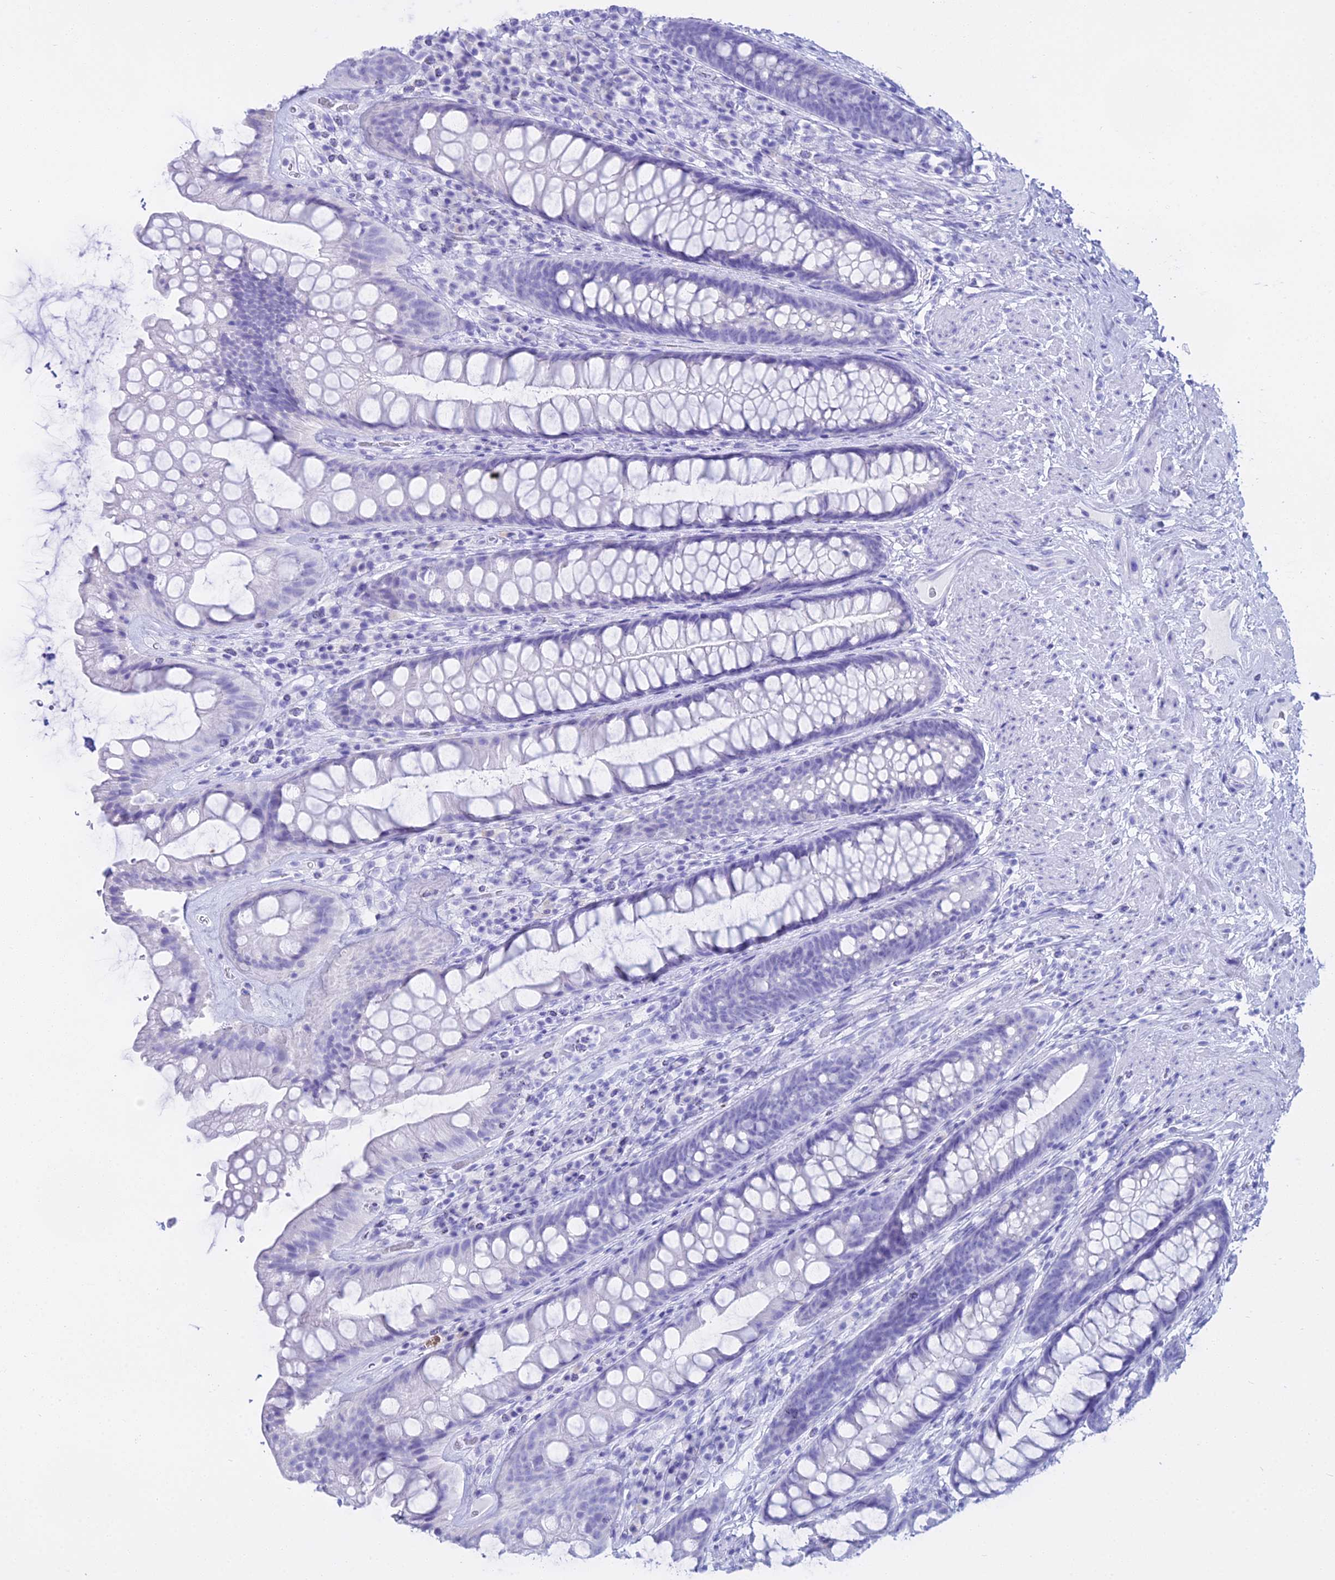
{"staining": {"intensity": "negative", "quantity": "none", "location": "none"}, "tissue": "rectum", "cell_type": "Glandular cells", "image_type": "normal", "snomed": [{"axis": "morphology", "description": "Normal tissue, NOS"}, {"axis": "topography", "description": "Rectum"}], "caption": "High power microscopy image of an immunohistochemistry (IHC) micrograph of unremarkable rectum, revealing no significant staining in glandular cells. (DAB (3,3'-diaminobenzidine) immunohistochemistry (IHC) visualized using brightfield microscopy, high magnification).", "gene": "CGB1", "patient": {"sex": "male", "age": 74}}